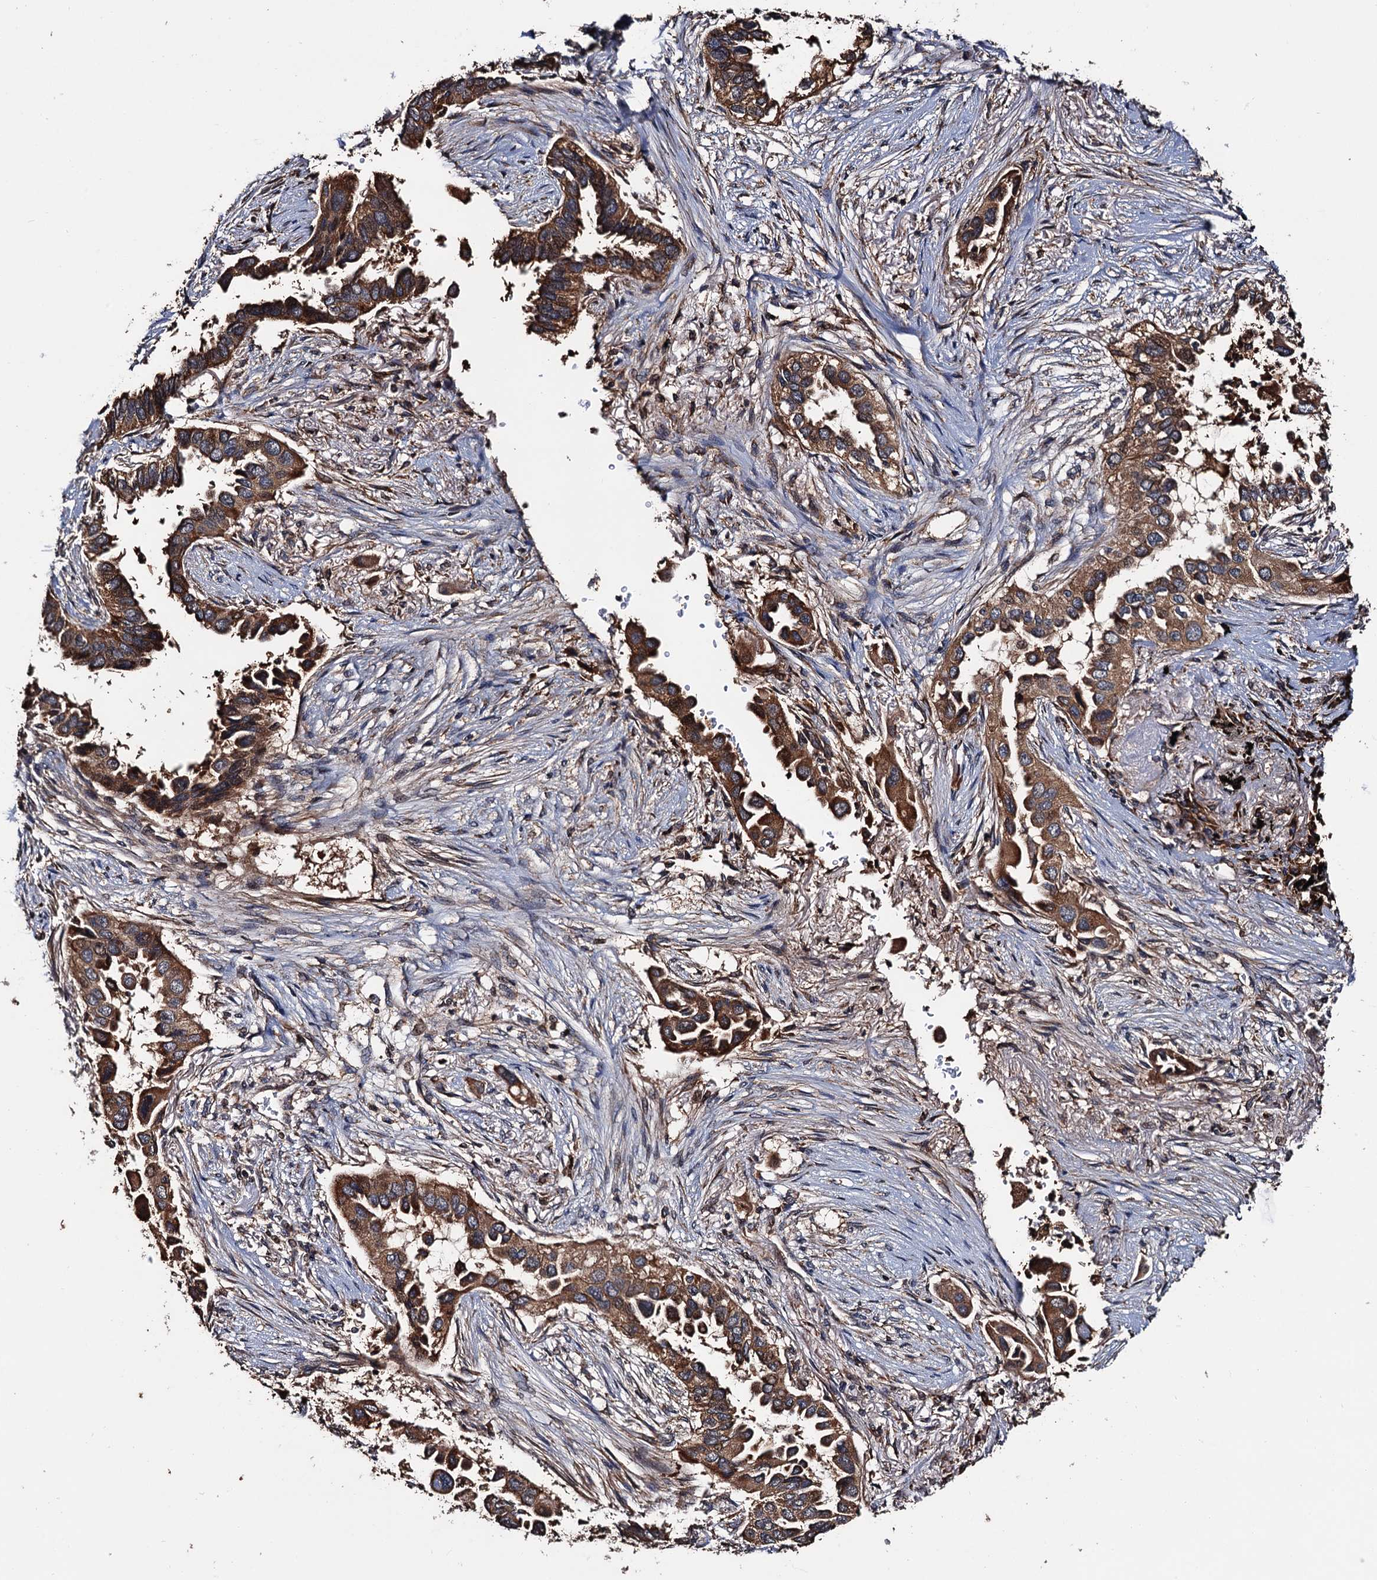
{"staining": {"intensity": "moderate", "quantity": ">75%", "location": "cytoplasmic/membranous"}, "tissue": "lung cancer", "cell_type": "Tumor cells", "image_type": "cancer", "snomed": [{"axis": "morphology", "description": "Adenocarcinoma, NOS"}, {"axis": "topography", "description": "Lung"}], "caption": "This image reveals immunohistochemistry (IHC) staining of lung cancer, with medium moderate cytoplasmic/membranous positivity in about >75% of tumor cells.", "gene": "RGS11", "patient": {"sex": "female", "age": 76}}